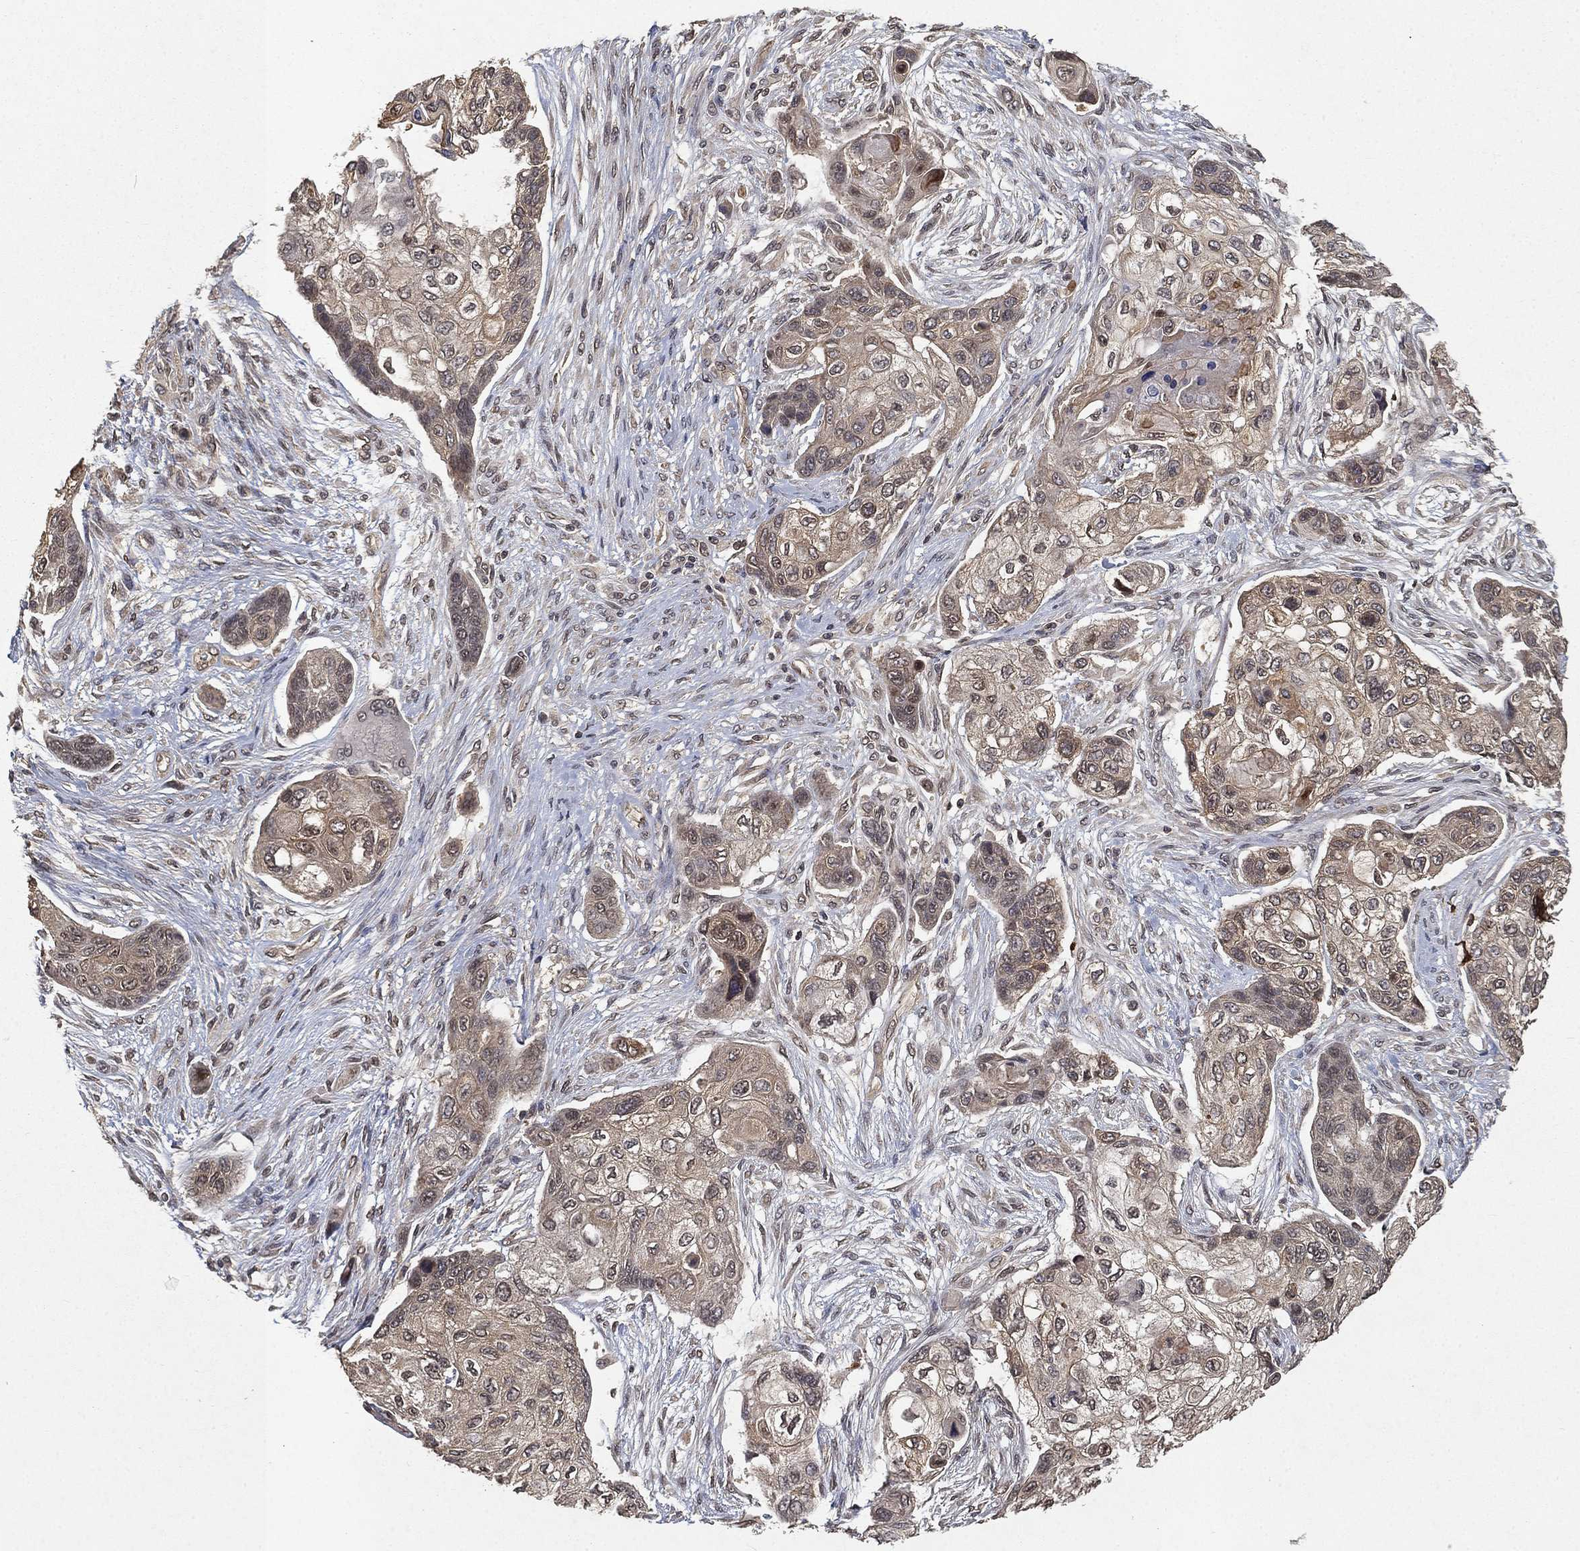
{"staining": {"intensity": "weak", "quantity": "25%-75%", "location": "cytoplasmic/membranous"}, "tissue": "lung cancer", "cell_type": "Tumor cells", "image_type": "cancer", "snomed": [{"axis": "morphology", "description": "Squamous cell carcinoma, NOS"}, {"axis": "topography", "description": "Lung"}], "caption": "Immunohistochemistry (IHC) image of lung cancer stained for a protein (brown), which reveals low levels of weak cytoplasmic/membranous staining in about 25%-75% of tumor cells.", "gene": "UBA5", "patient": {"sex": "male", "age": 69}}